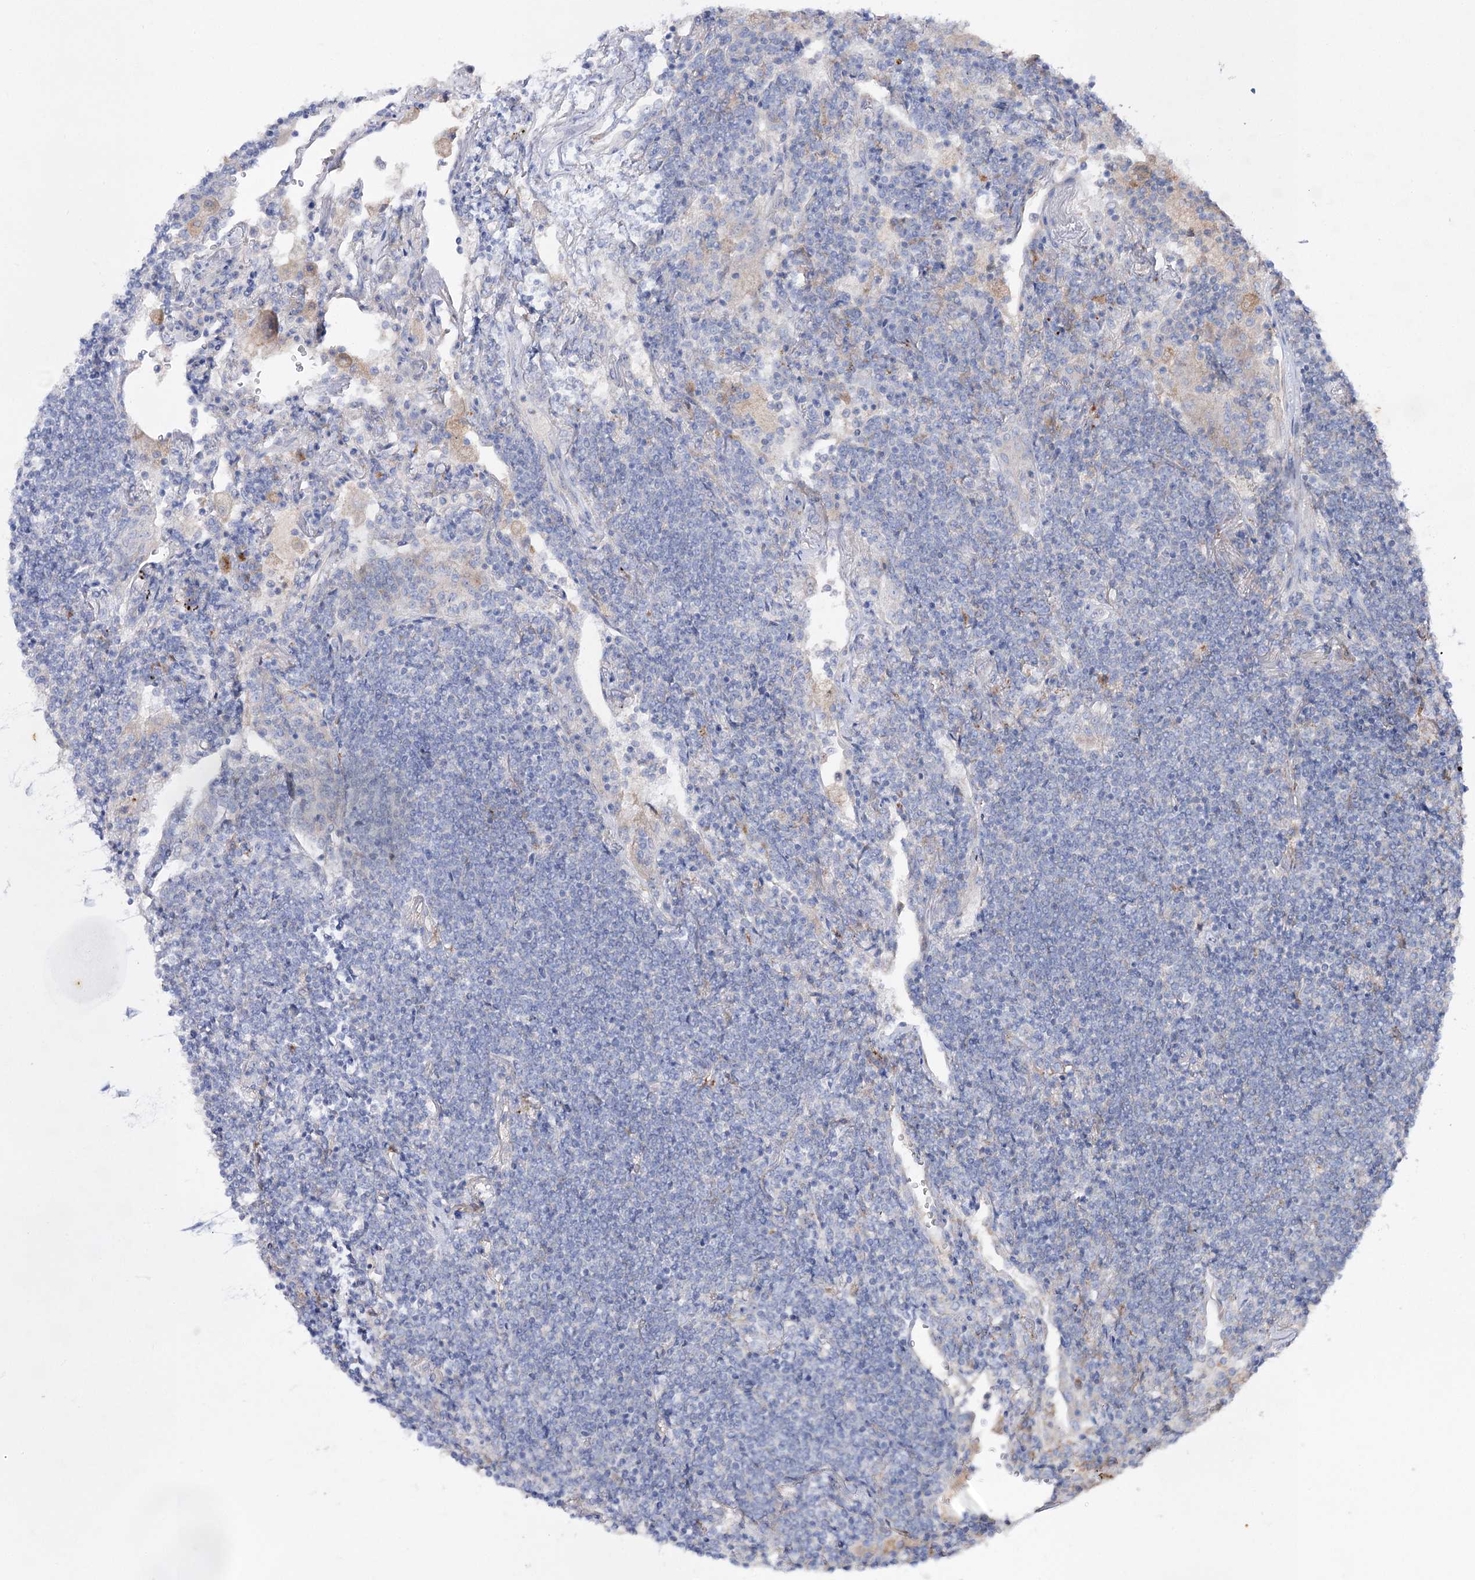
{"staining": {"intensity": "negative", "quantity": "none", "location": "none"}, "tissue": "lymphoma", "cell_type": "Tumor cells", "image_type": "cancer", "snomed": [{"axis": "morphology", "description": "Malignant lymphoma, non-Hodgkin's type, Low grade"}, {"axis": "topography", "description": "Lung"}], "caption": "Immunohistochemical staining of malignant lymphoma, non-Hodgkin's type (low-grade) displays no significant positivity in tumor cells. (DAB (3,3'-diaminobenzidine) immunohistochemistry, high magnification).", "gene": "NAGLU", "patient": {"sex": "female", "age": 71}}